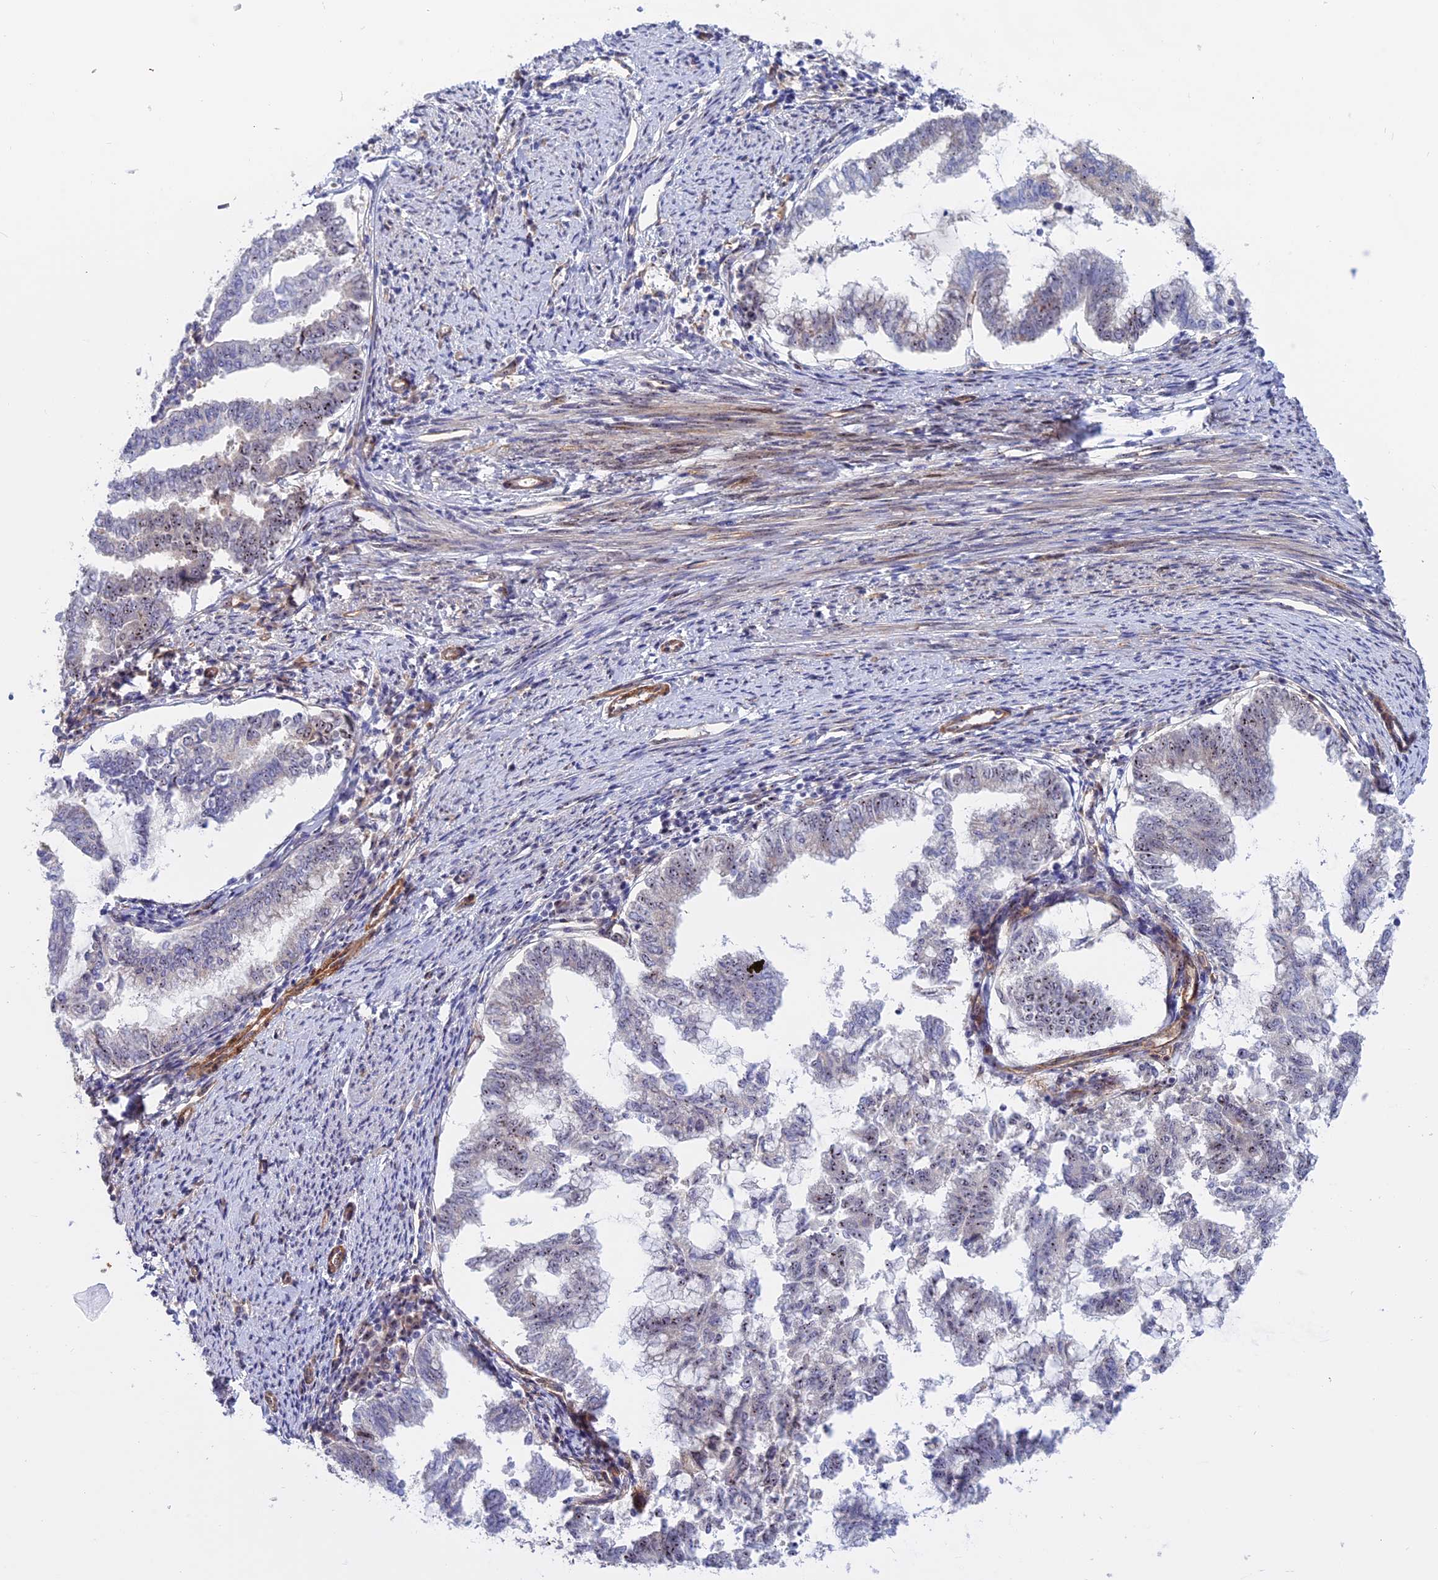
{"staining": {"intensity": "moderate", "quantity": "<25%", "location": "nuclear"}, "tissue": "endometrial cancer", "cell_type": "Tumor cells", "image_type": "cancer", "snomed": [{"axis": "morphology", "description": "Adenocarcinoma, NOS"}, {"axis": "topography", "description": "Endometrium"}], "caption": "Protein staining demonstrates moderate nuclear staining in about <25% of tumor cells in endometrial cancer.", "gene": "DBNDD1", "patient": {"sex": "female", "age": 79}}